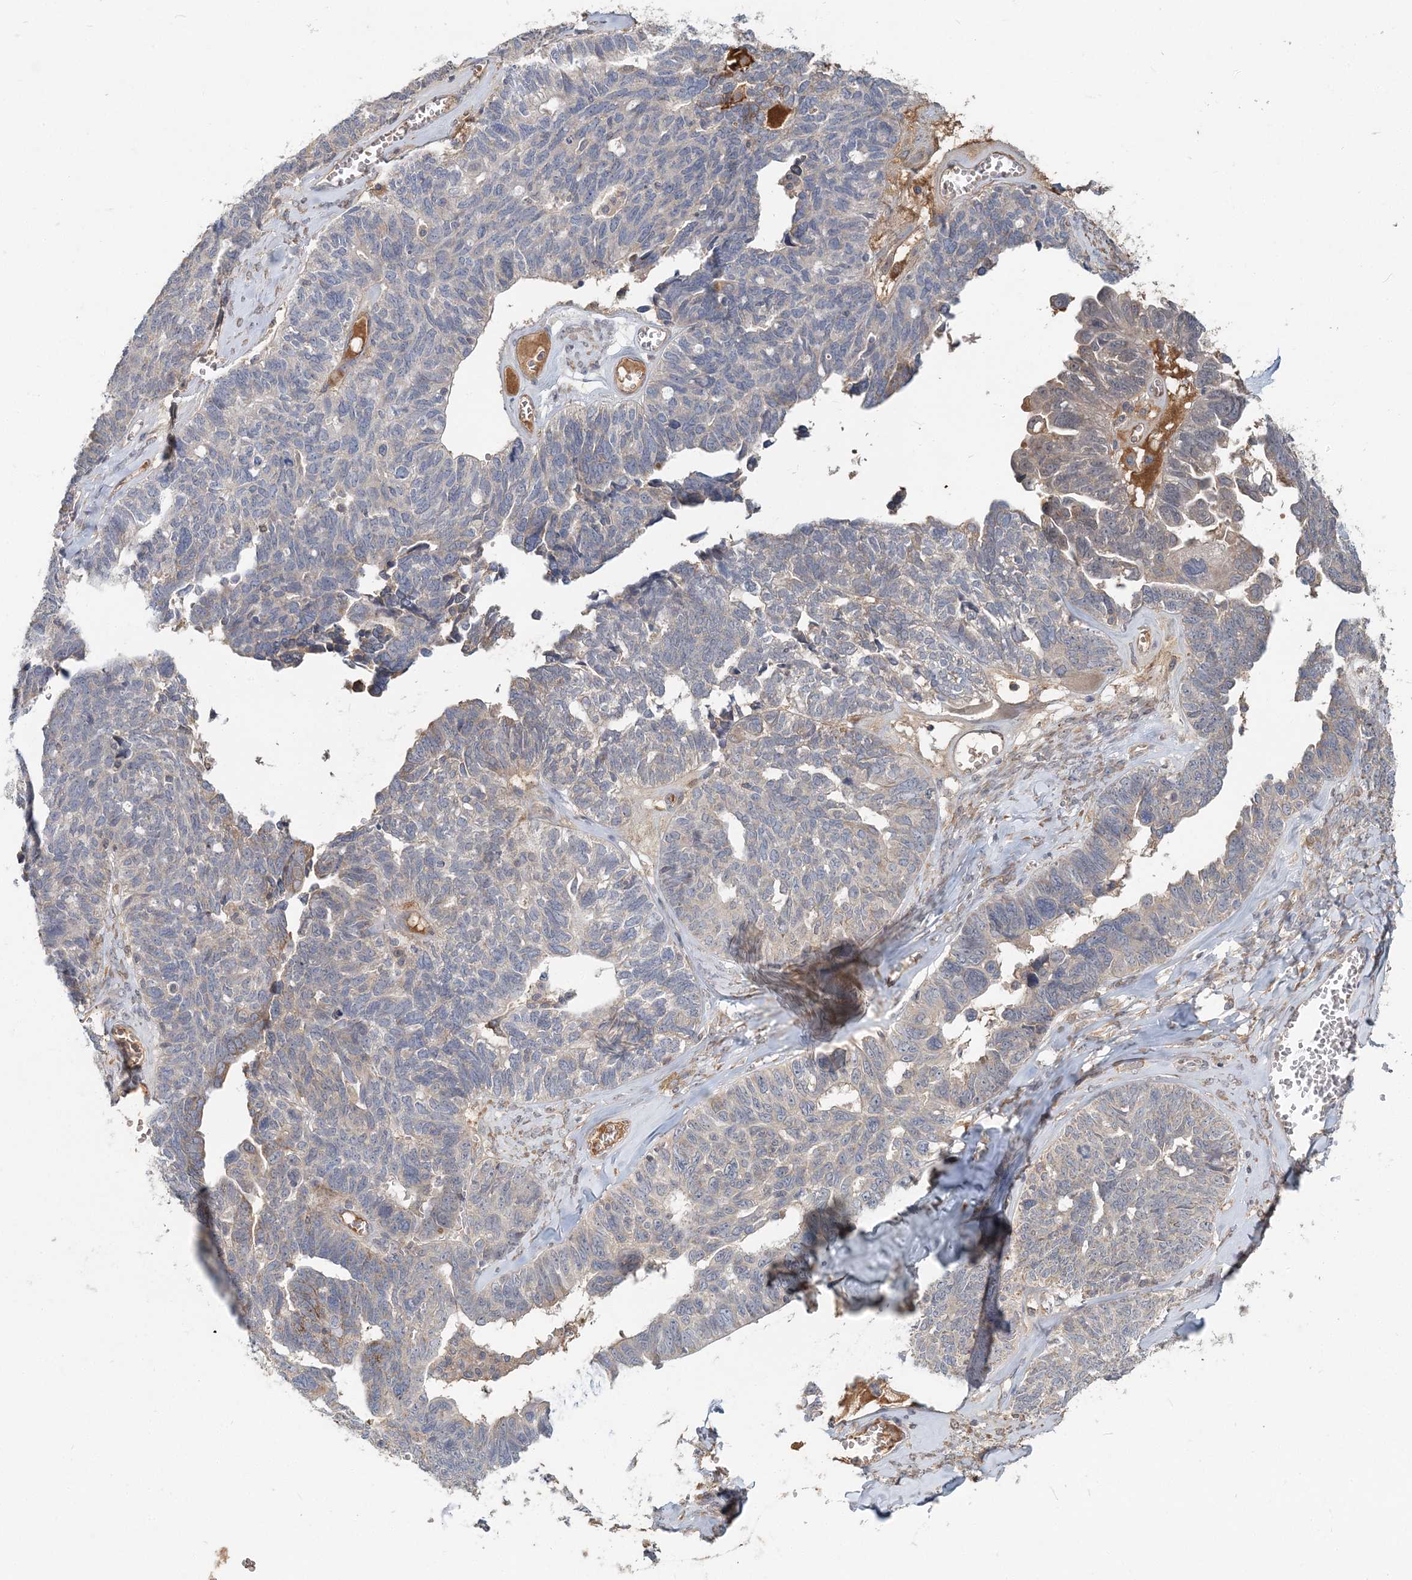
{"staining": {"intensity": "negative", "quantity": "none", "location": "none"}, "tissue": "ovarian cancer", "cell_type": "Tumor cells", "image_type": "cancer", "snomed": [{"axis": "morphology", "description": "Cystadenocarcinoma, serous, NOS"}, {"axis": "topography", "description": "Ovary"}], "caption": "The image demonstrates no significant positivity in tumor cells of serous cystadenocarcinoma (ovarian). Nuclei are stained in blue.", "gene": "RNF25", "patient": {"sex": "female", "age": 79}}